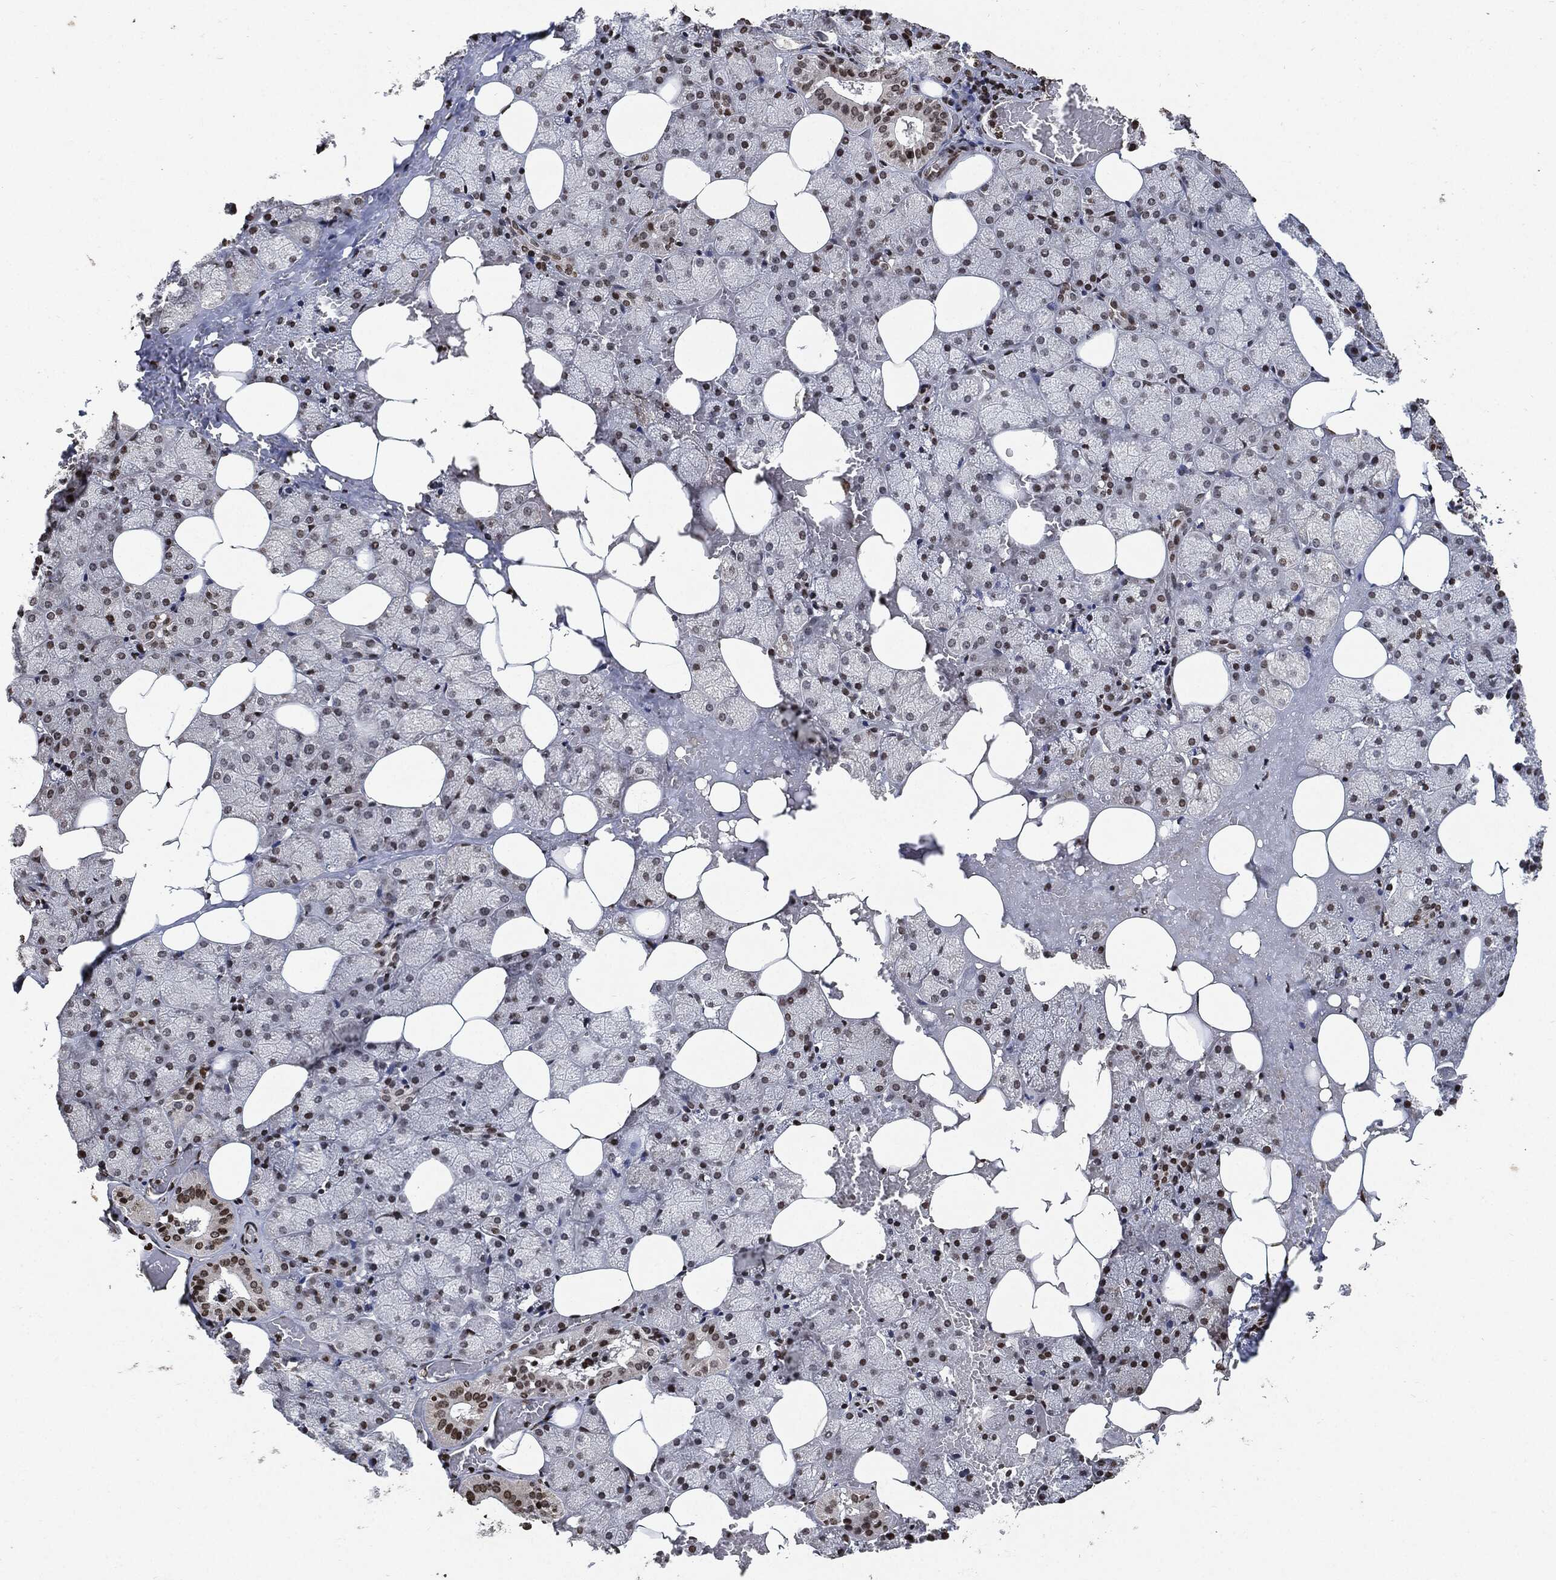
{"staining": {"intensity": "strong", "quantity": "<25%", "location": "nuclear"}, "tissue": "salivary gland", "cell_type": "Glandular cells", "image_type": "normal", "snomed": [{"axis": "morphology", "description": "Normal tissue, NOS"}, {"axis": "topography", "description": "Salivary gland"}], "caption": "Immunohistochemical staining of unremarkable salivary gland exhibits medium levels of strong nuclear expression in about <25% of glandular cells. (DAB IHC, brown staining for protein, blue staining for nuclei).", "gene": "JUN", "patient": {"sex": "male", "age": 38}}